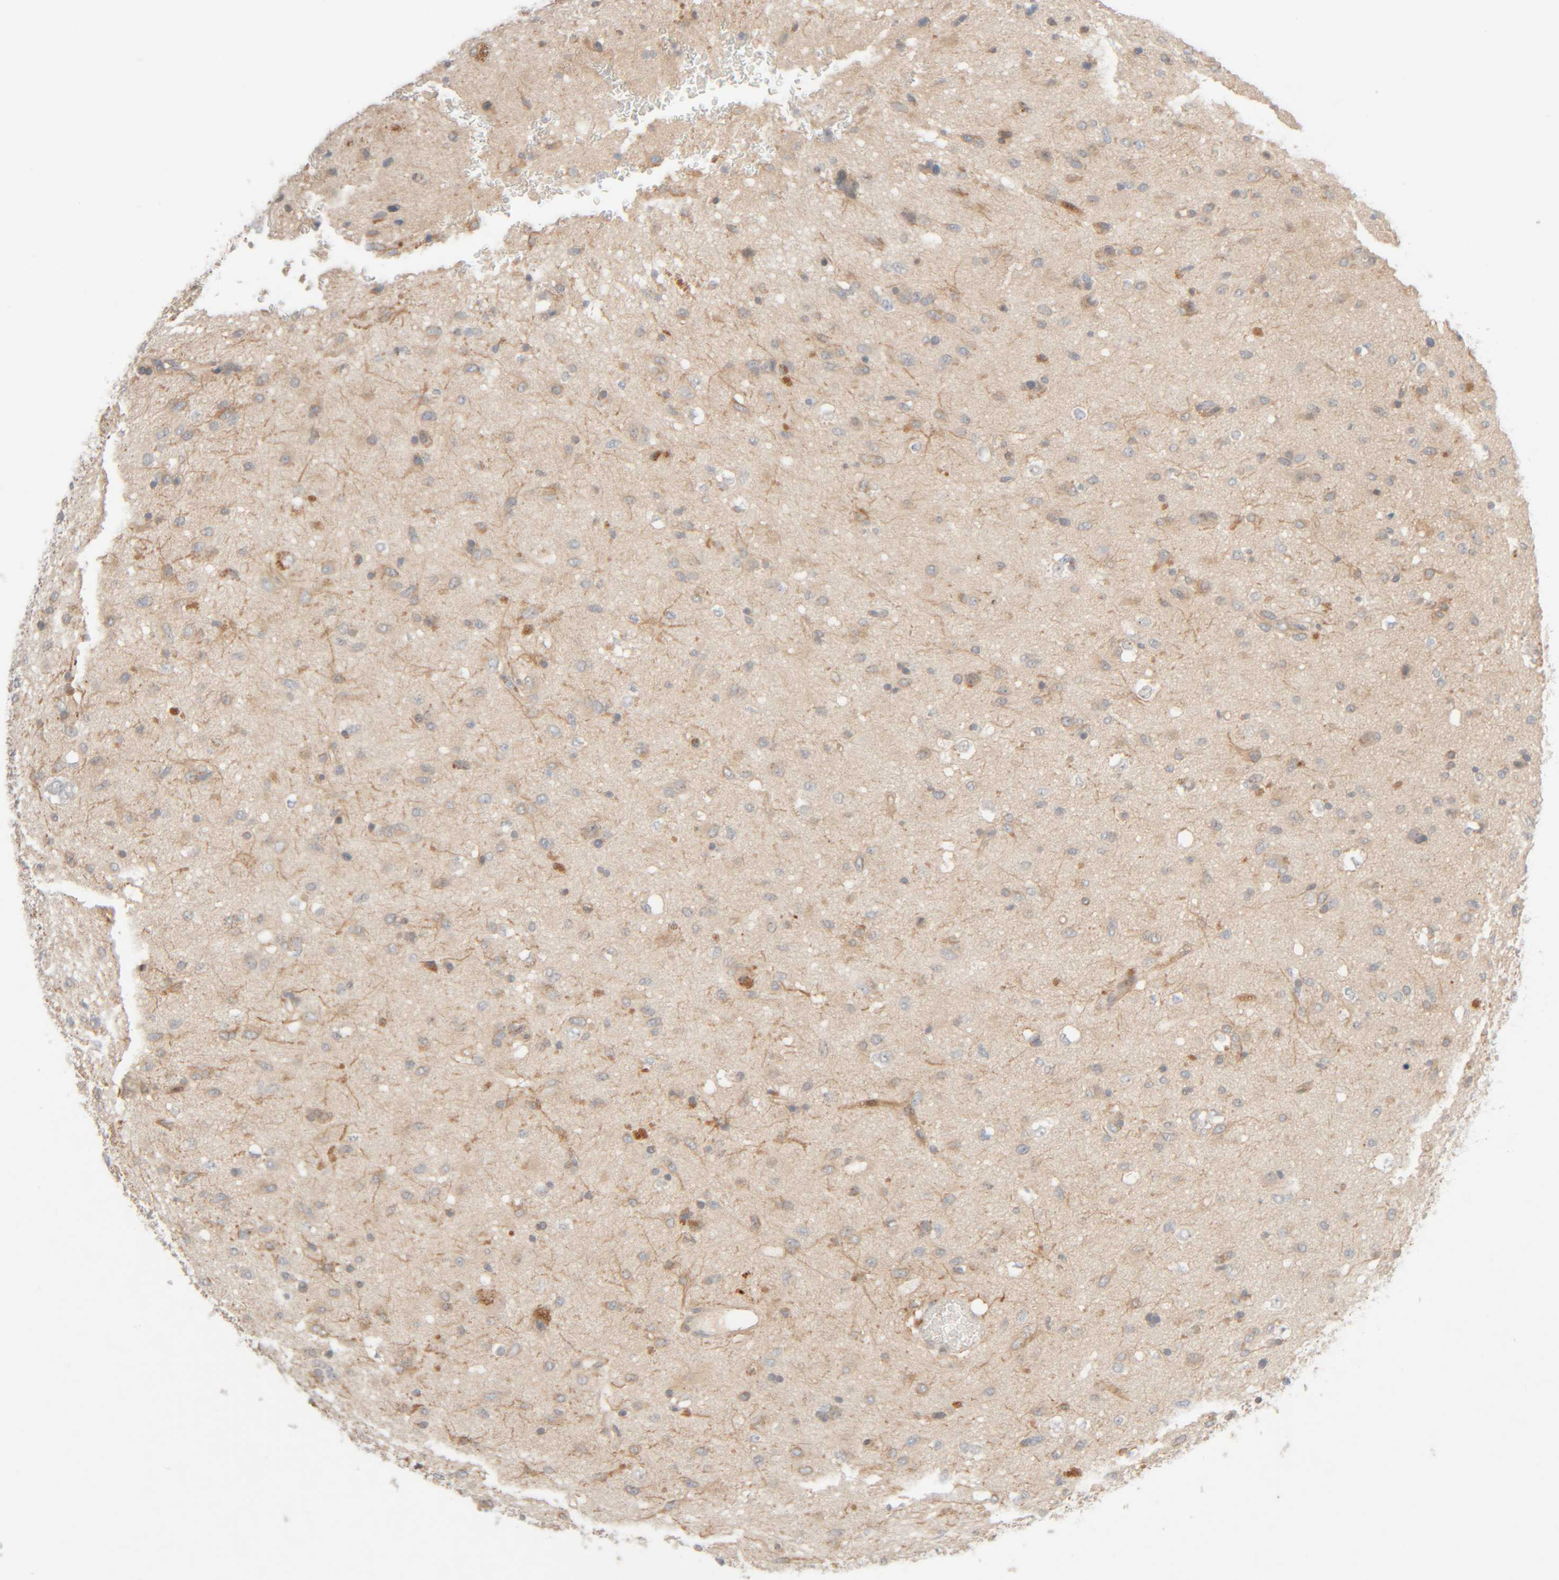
{"staining": {"intensity": "weak", "quantity": "25%-75%", "location": "cytoplasmic/membranous"}, "tissue": "glioma", "cell_type": "Tumor cells", "image_type": "cancer", "snomed": [{"axis": "morphology", "description": "Glioma, malignant, Low grade"}, {"axis": "topography", "description": "Brain"}], "caption": "Immunohistochemical staining of human glioma shows low levels of weak cytoplasmic/membranous protein staining in approximately 25%-75% of tumor cells.", "gene": "CHKA", "patient": {"sex": "male", "age": 77}}